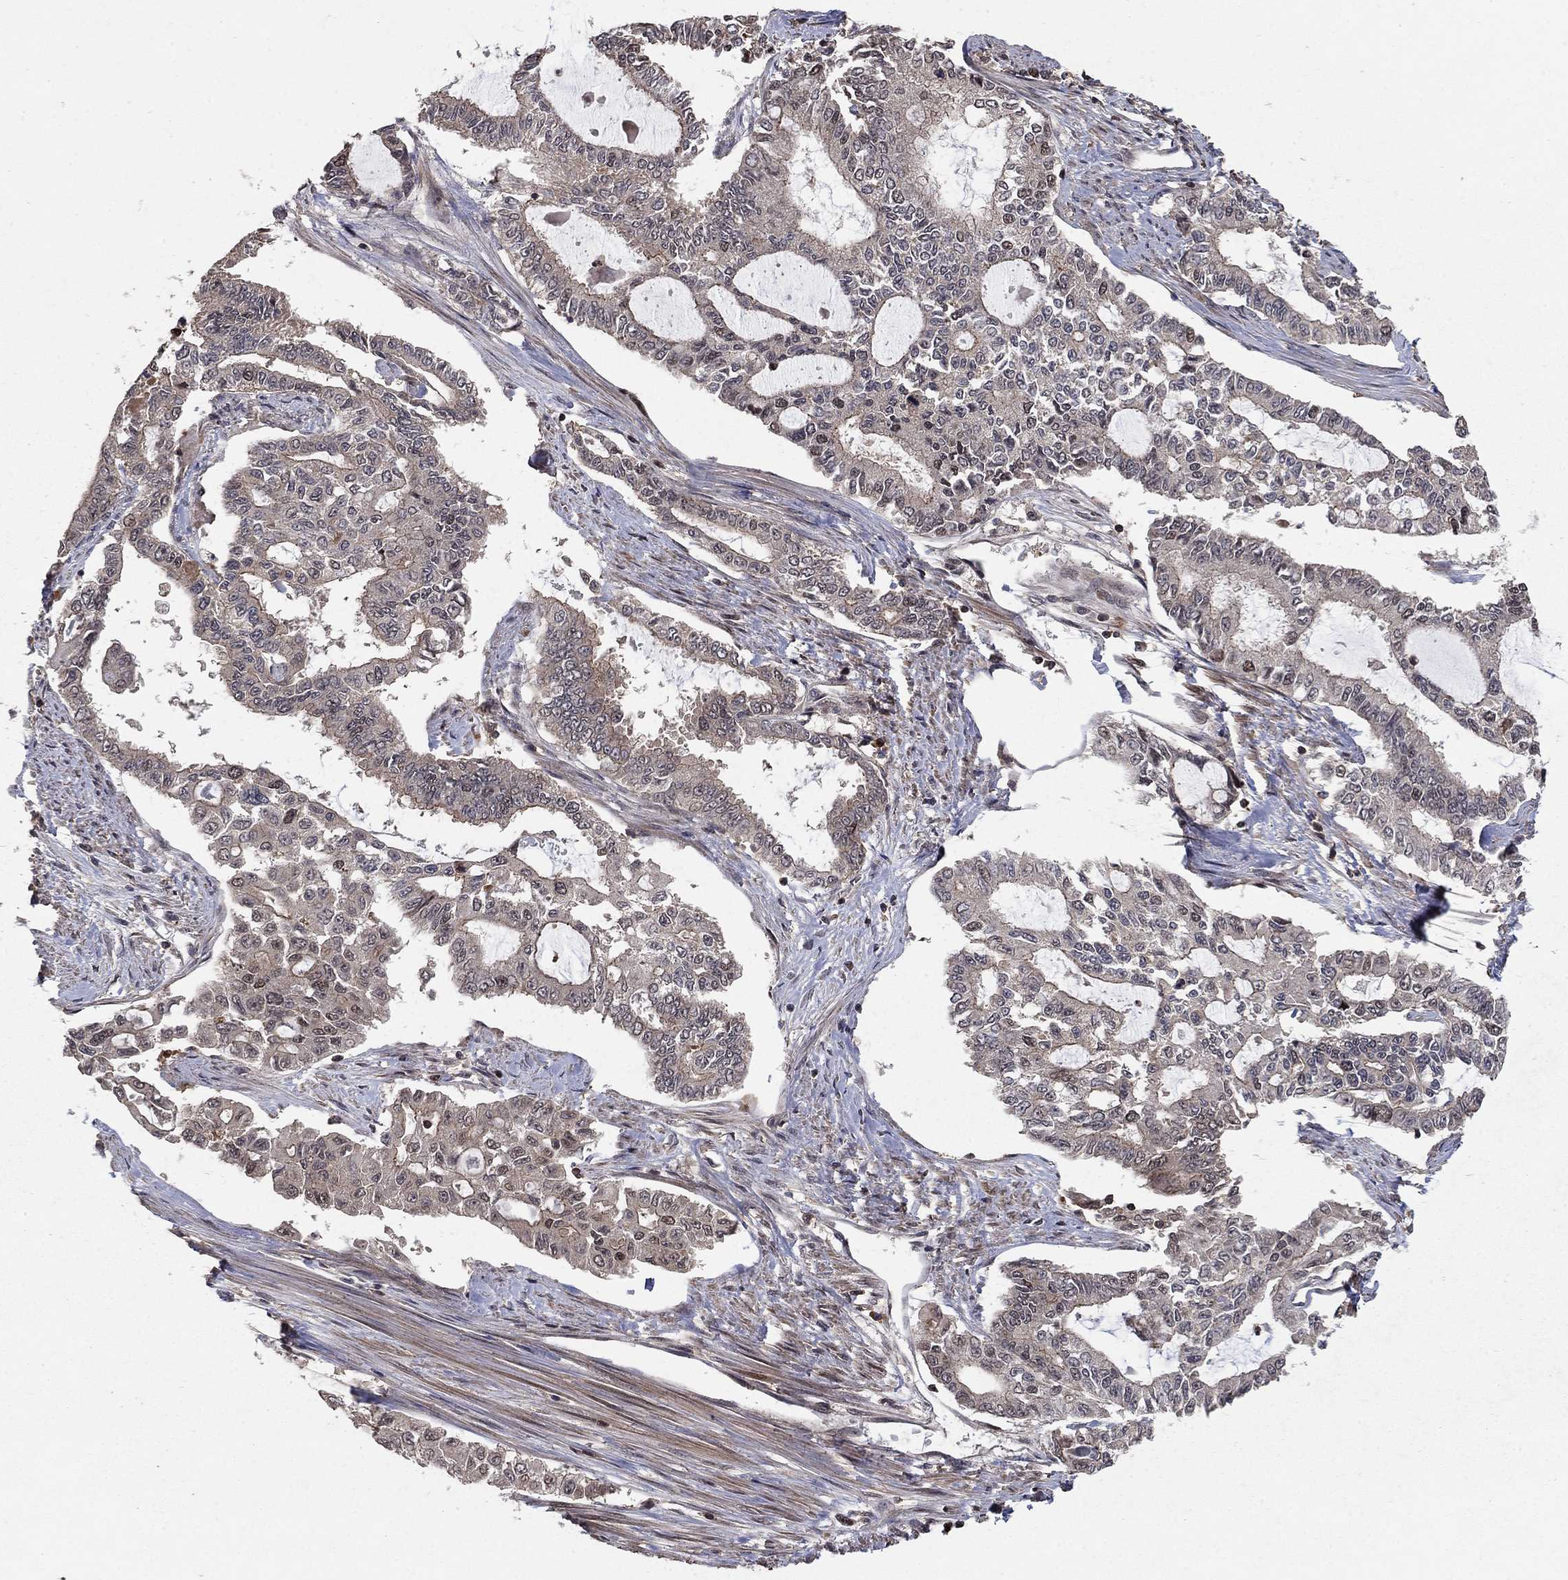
{"staining": {"intensity": "moderate", "quantity": "<25%", "location": "nuclear"}, "tissue": "endometrial cancer", "cell_type": "Tumor cells", "image_type": "cancer", "snomed": [{"axis": "morphology", "description": "Adenocarcinoma, NOS"}, {"axis": "topography", "description": "Uterus"}], "caption": "DAB (3,3'-diaminobenzidine) immunohistochemical staining of endometrial cancer (adenocarcinoma) reveals moderate nuclear protein expression in about <25% of tumor cells.", "gene": "CCDC66", "patient": {"sex": "female", "age": 59}}